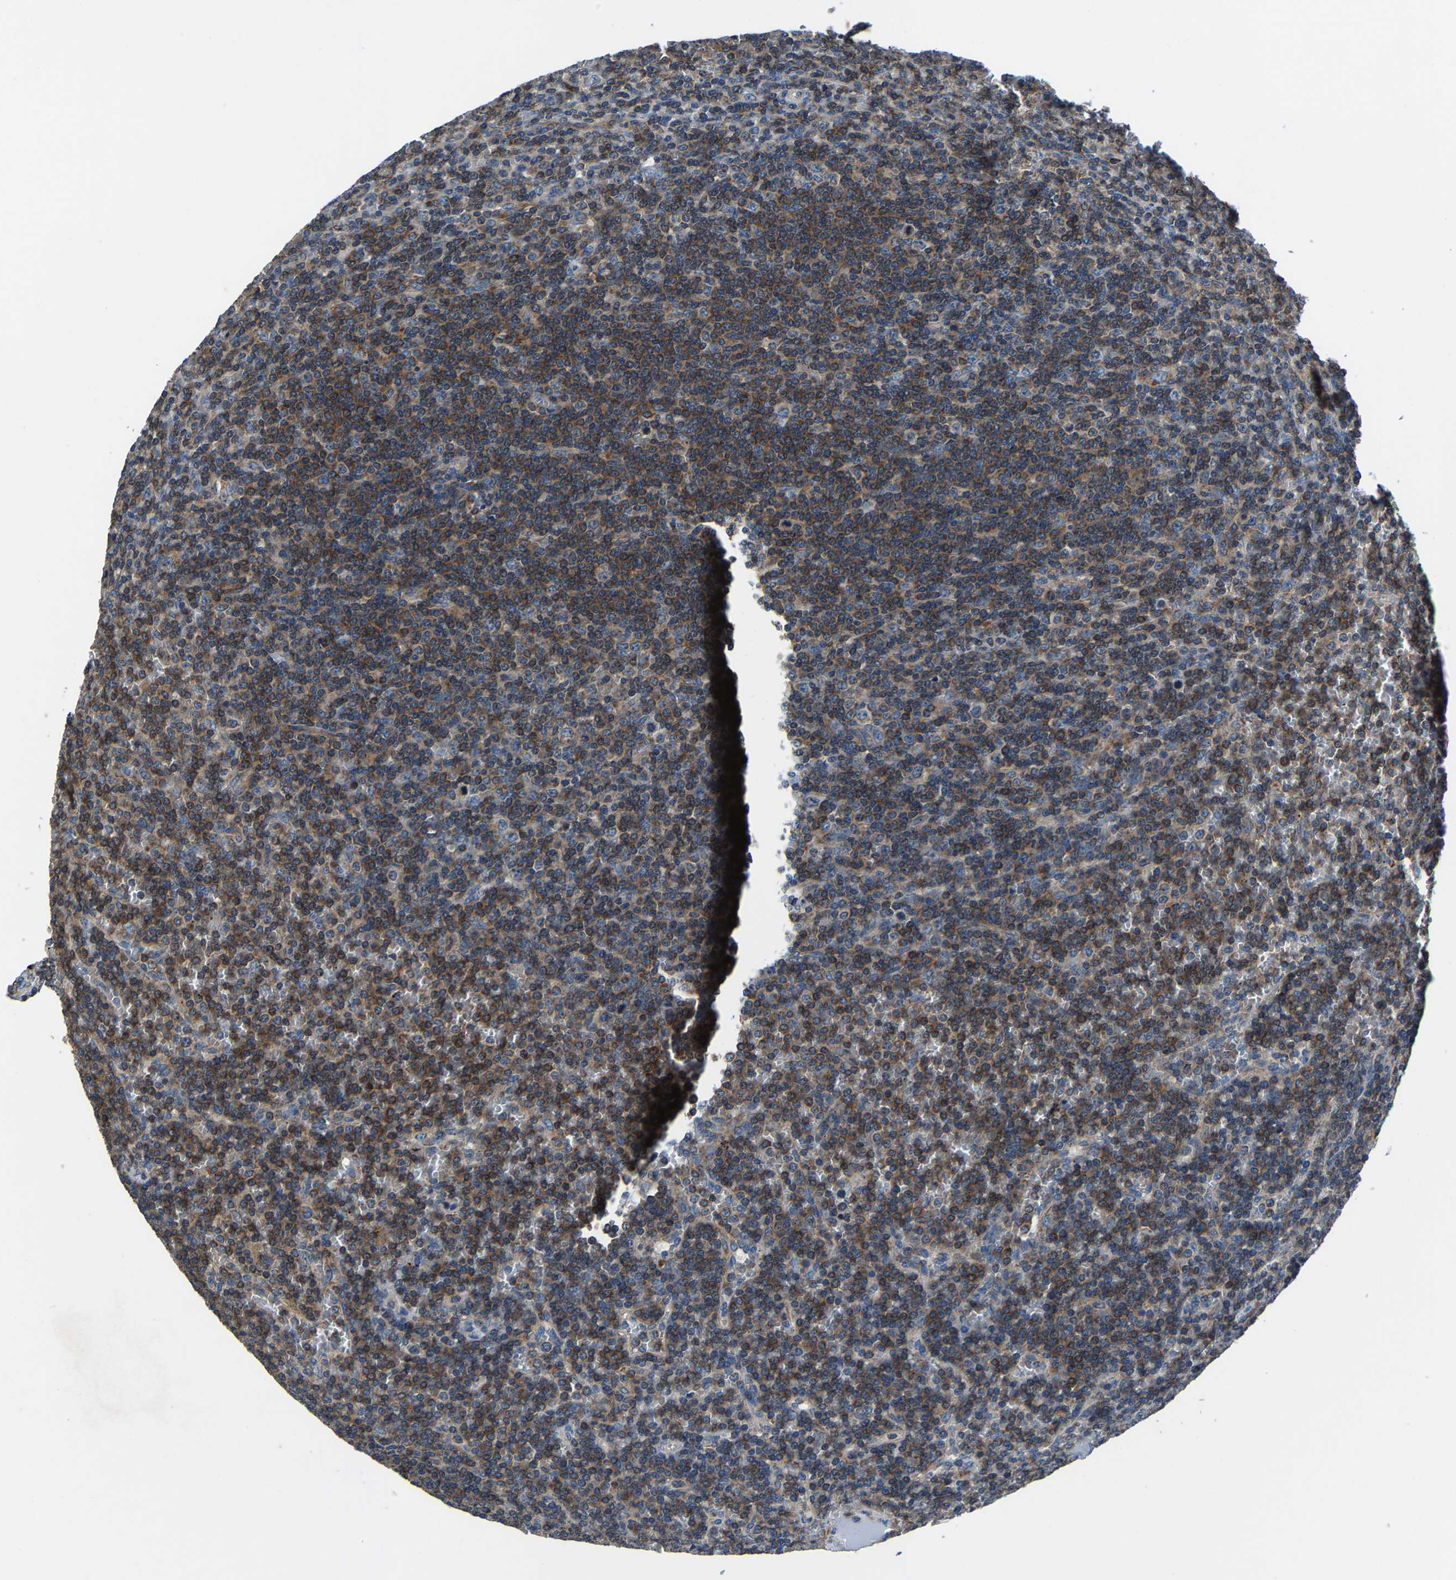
{"staining": {"intensity": "moderate", "quantity": ">75%", "location": "cytoplasmic/membranous"}, "tissue": "lymphoma", "cell_type": "Tumor cells", "image_type": "cancer", "snomed": [{"axis": "morphology", "description": "Malignant lymphoma, non-Hodgkin's type, Low grade"}, {"axis": "topography", "description": "Spleen"}], "caption": "Protein staining demonstrates moderate cytoplasmic/membranous positivity in approximately >75% of tumor cells in malignant lymphoma, non-Hodgkin's type (low-grade). (Brightfield microscopy of DAB IHC at high magnification).", "gene": "KIAA1958", "patient": {"sex": "female", "age": 19}}